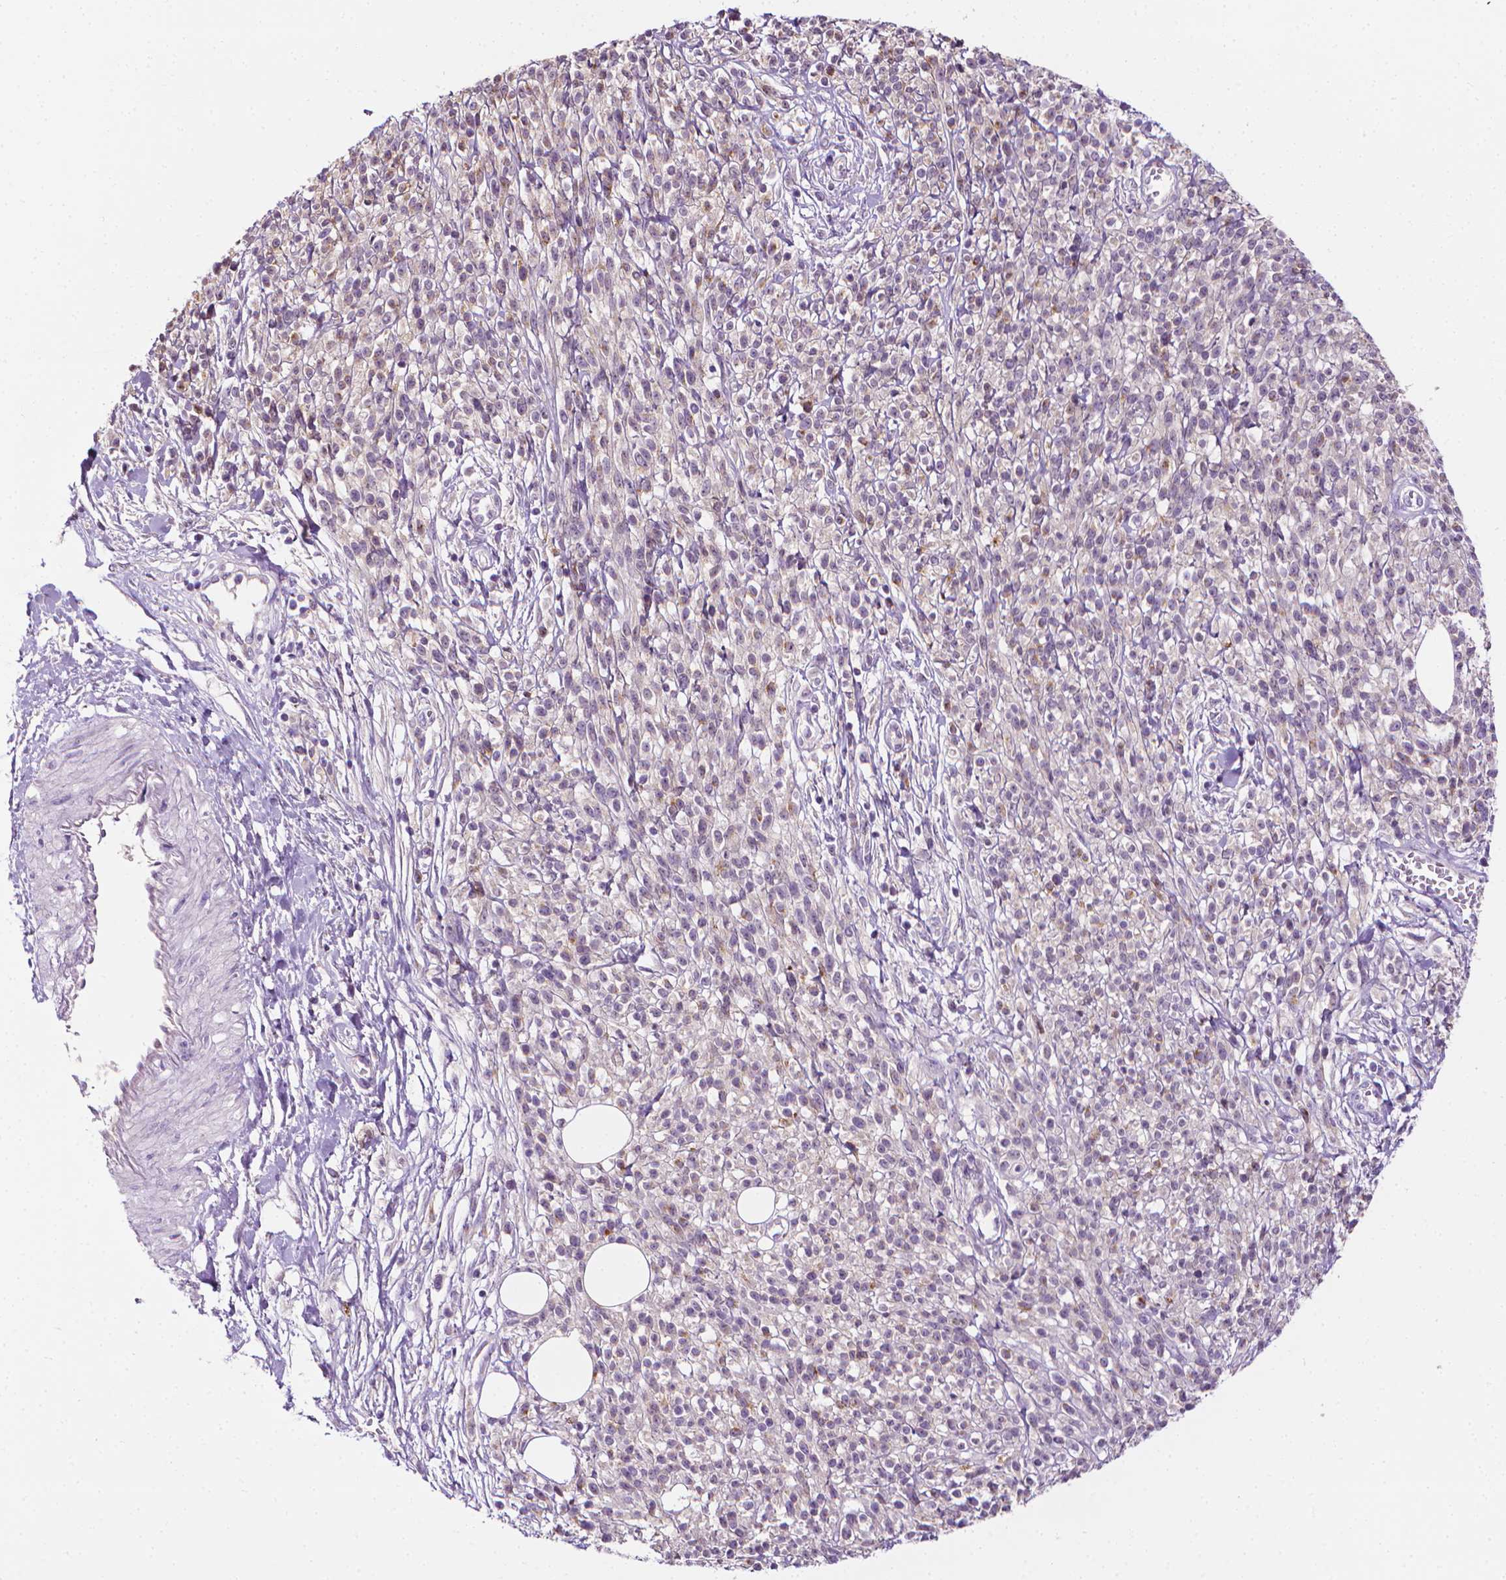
{"staining": {"intensity": "negative", "quantity": "none", "location": "none"}, "tissue": "melanoma", "cell_type": "Tumor cells", "image_type": "cancer", "snomed": [{"axis": "morphology", "description": "Malignant melanoma, NOS"}, {"axis": "topography", "description": "Skin"}, {"axis": "topography", "description": "Skin of trunk"}], "caption": "A micrograph of melanoma stained for a protein demonstrates no brown staining in tumor cells. (DAB immunohistochemistry (IHC) with hematoxylin counter stain).", "gene": "MCOLN3", "patient": {"sex": "male", "age": 74}}